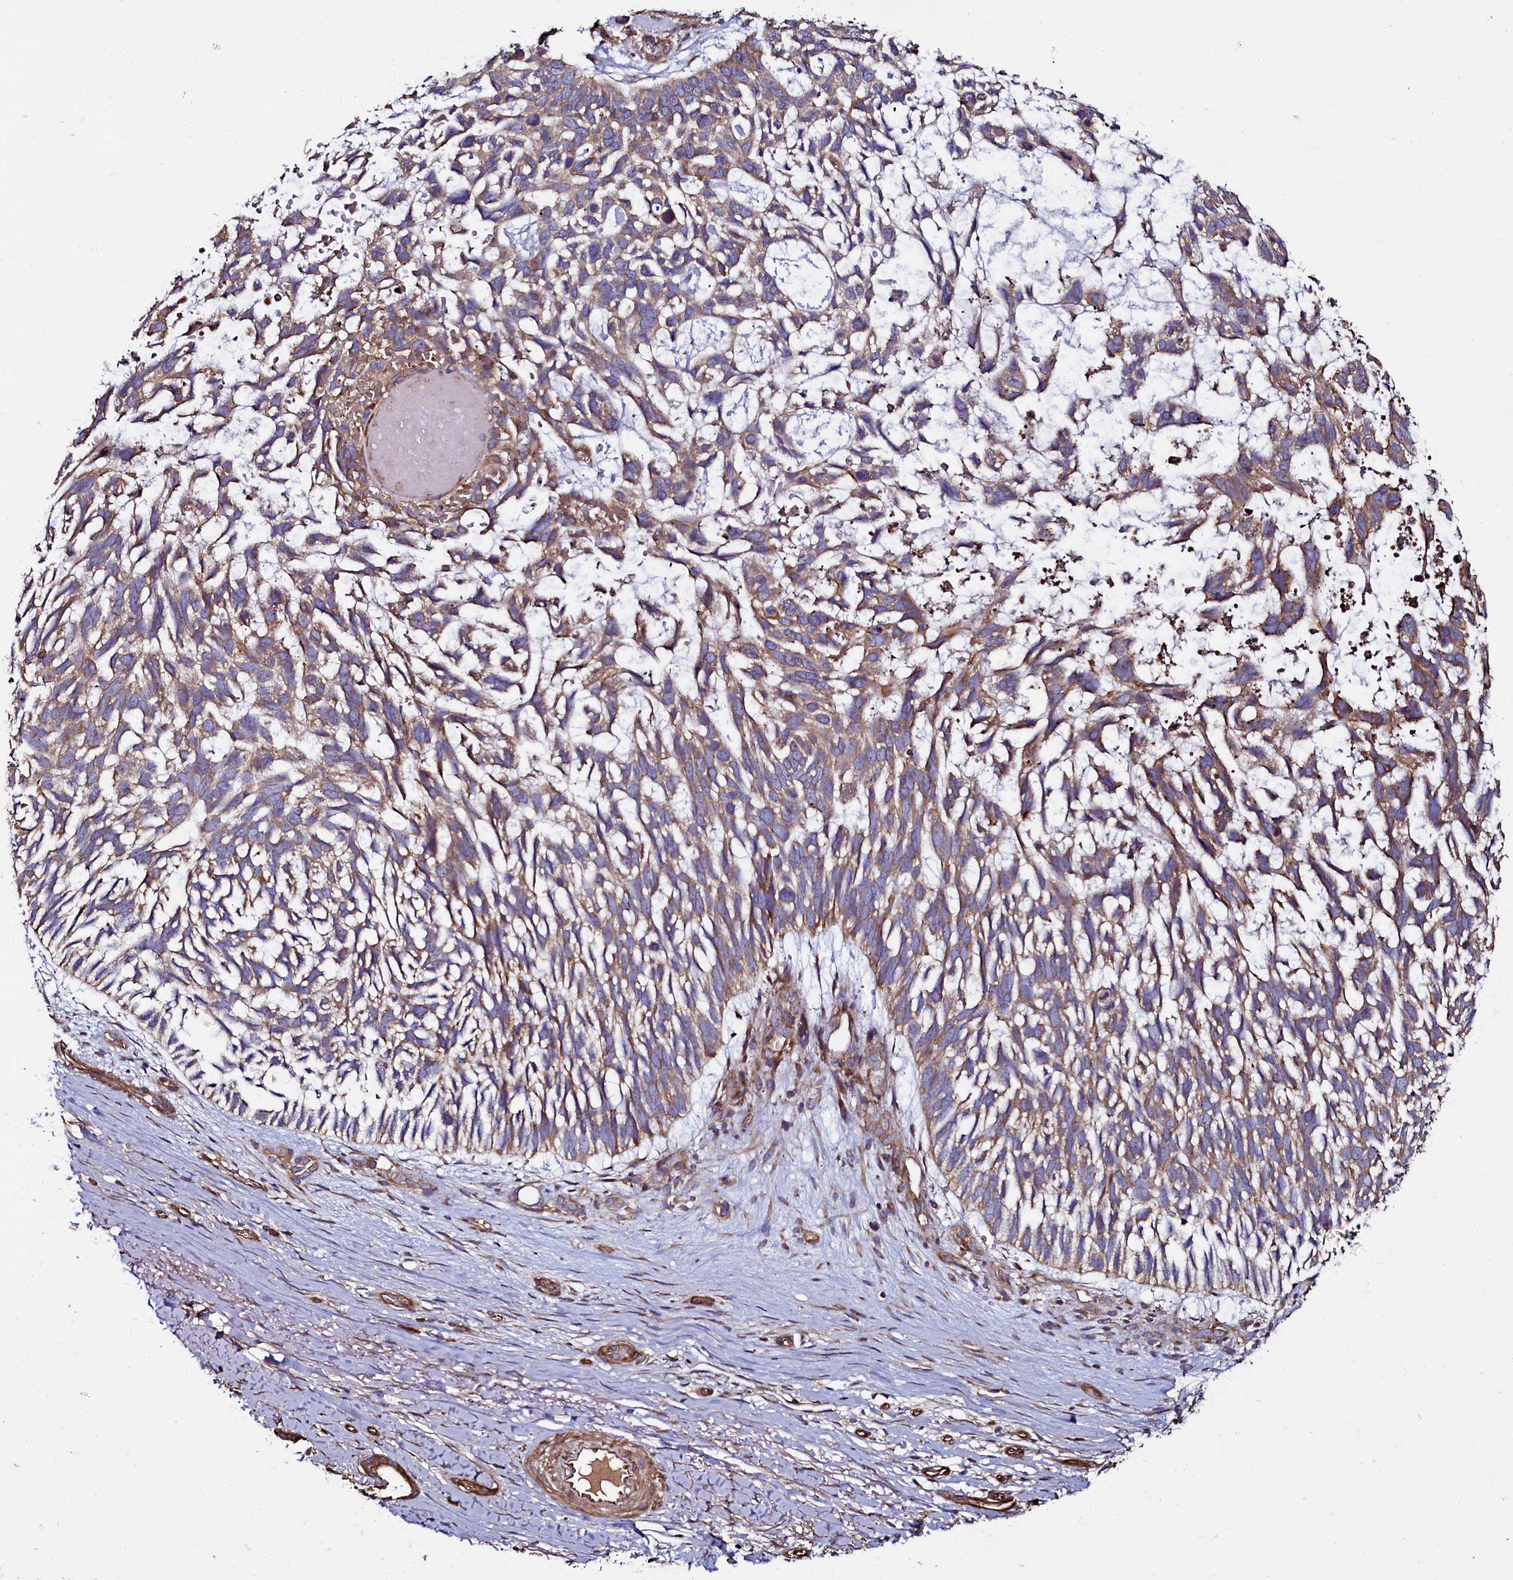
{"staining": {"intensity": "moderate", "quantity": ">75%", "location": "cytoplasmic/membranous"}, "tissue": "skin cancer", "cell_type": "Tumor cells", "image_type": "cancer", "snomed": [{"axis": "morphology", "description": "Basal cell carcinoma"}, {"axis": "topography", "description": "Skin"}], "caption": "Moderate cytoplasmic/membranous positivity is identified in about >75% of tumor cells in skin basal cell carcinoma.", "gene": "USPL1", "patient": {"sex": "male", "age": 88}}